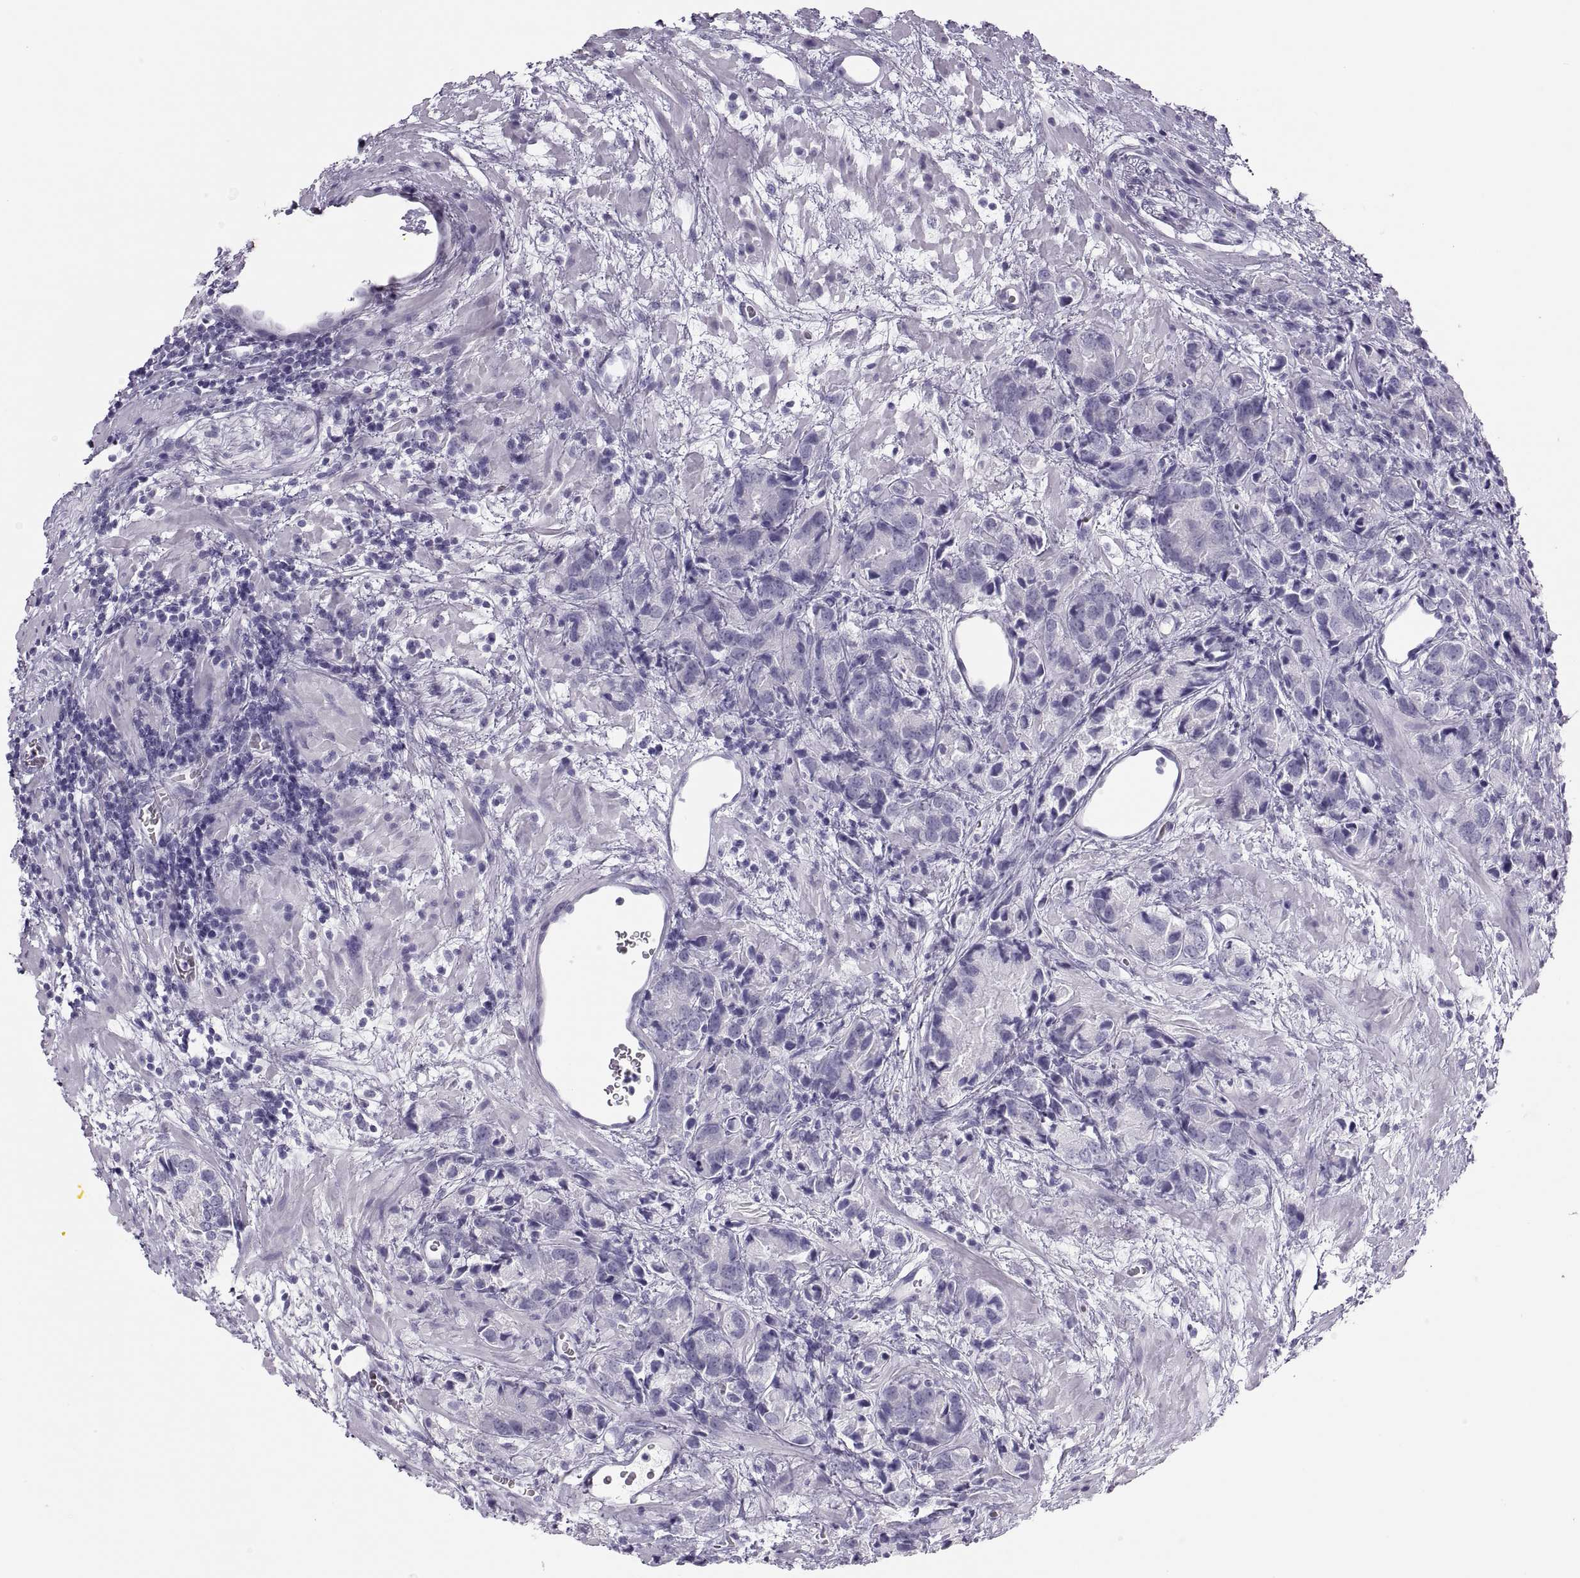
{"staining": {"intensity": "negative", "quantity": "none", "location": "none"}, "tissue": "prostate cancer", "cell_type": "Tumor cells", "image_type": "cancer", "snomed": [{"axis": "morphology", "description": "Adenocarcinoma, NOS"}, {"axis": "topography", "description": "Prostate and seminal vesicle, NOS"}], "caption": "Immunohistochemical staining of prostate cancer (adenocarcinoma) demonstrates no significant positivity in tumor cells.", "gene": "SEMG1", "patient": {"sex": "male", "age": 63}}